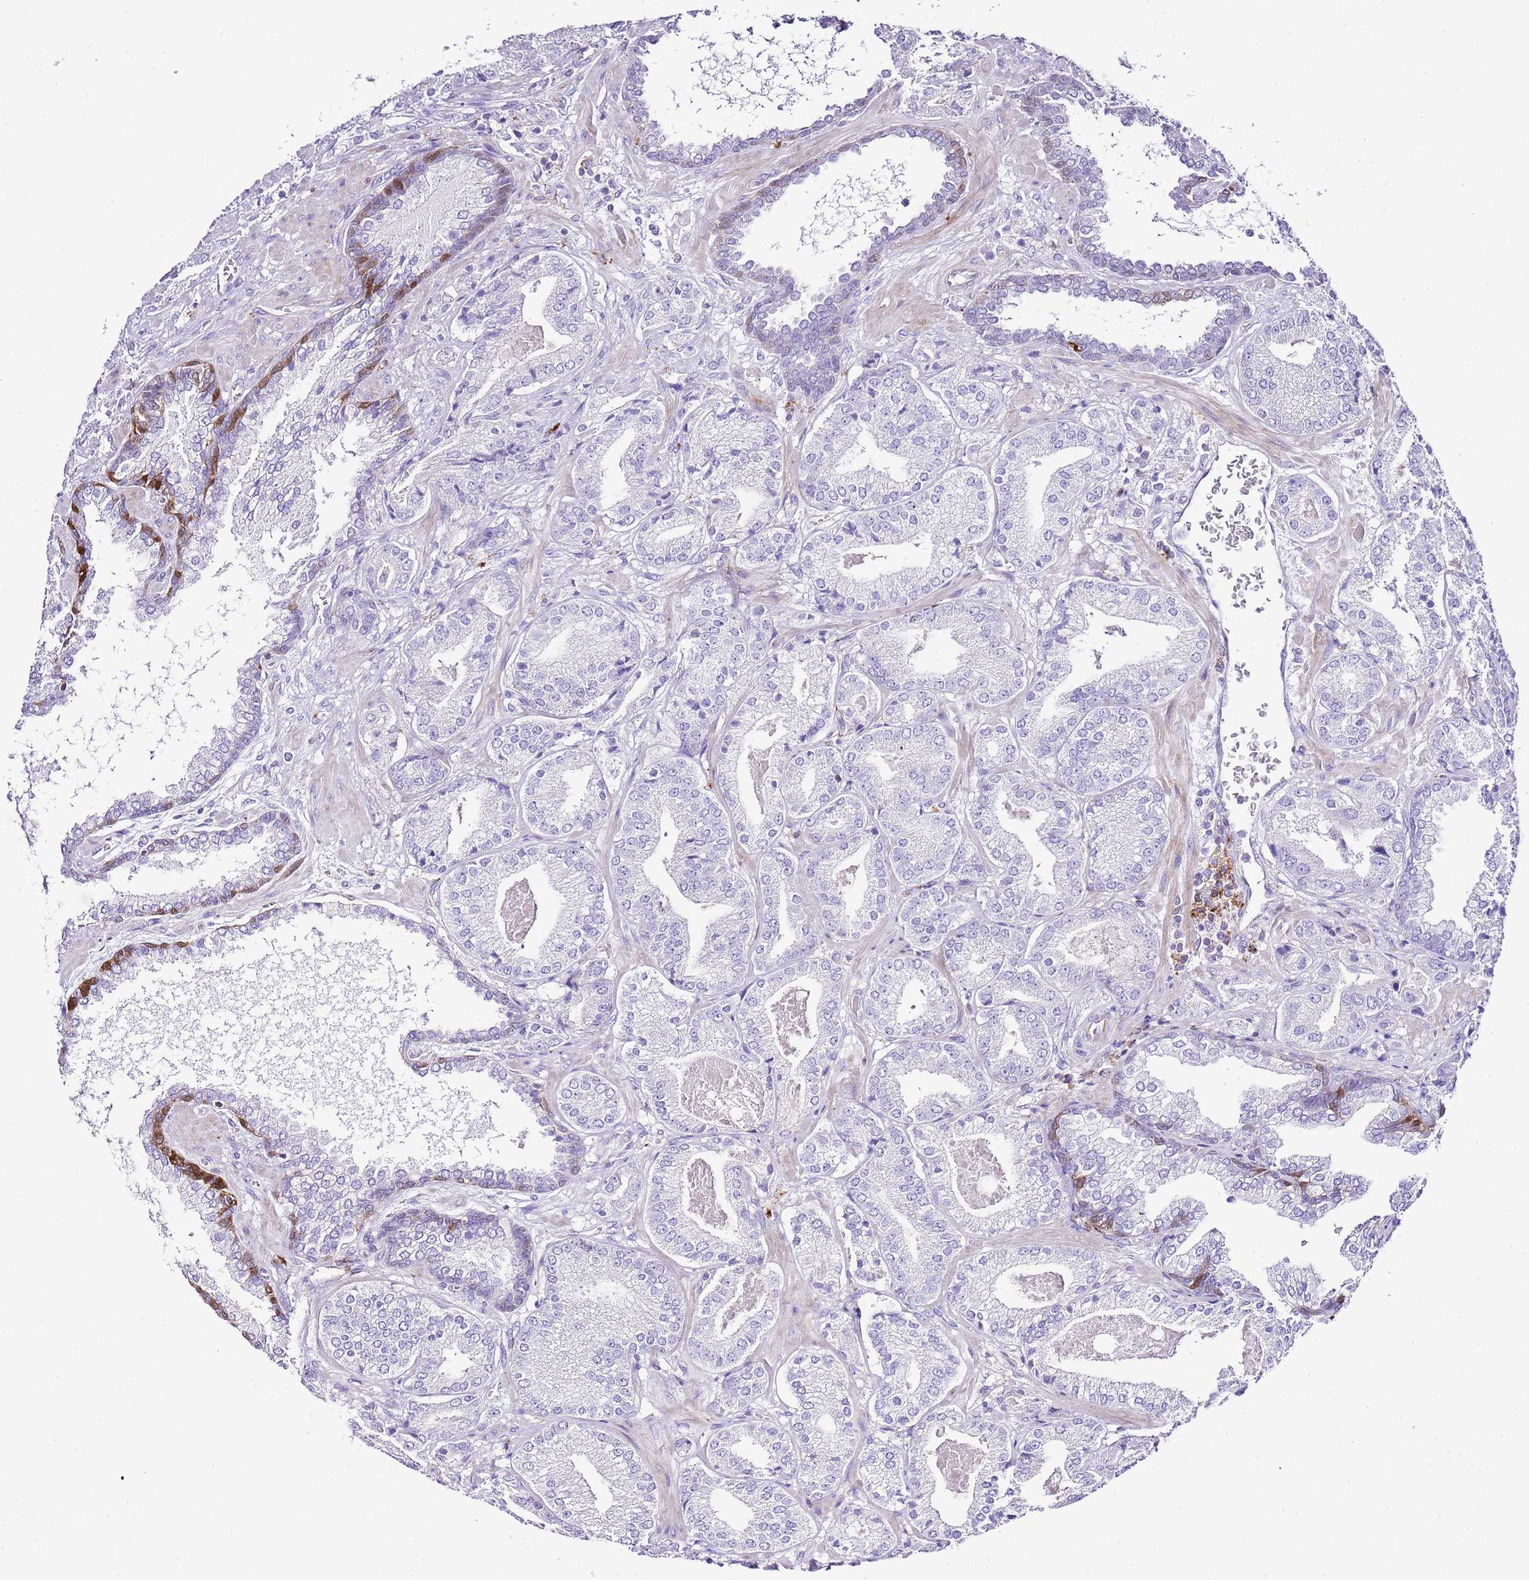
{"staining": {"intensity": "negative", "quantity": "none", "location": "none"}, "tissue": "prostate cancer", "cell_type": "Tumor cells", "image_type": "cancer", "snomed": [{"axis": "morphology", "description": "Adenocarcinoma, High grade"}, {"axis": "topography", "description": "Prostate"}], "caption": "Protein analysis of prostate high-grade adenocarcinoma shows no significant expression in tumor cells.", "gene": "ALDH3A1", "patient": {"sex": "male", "age": 63}}